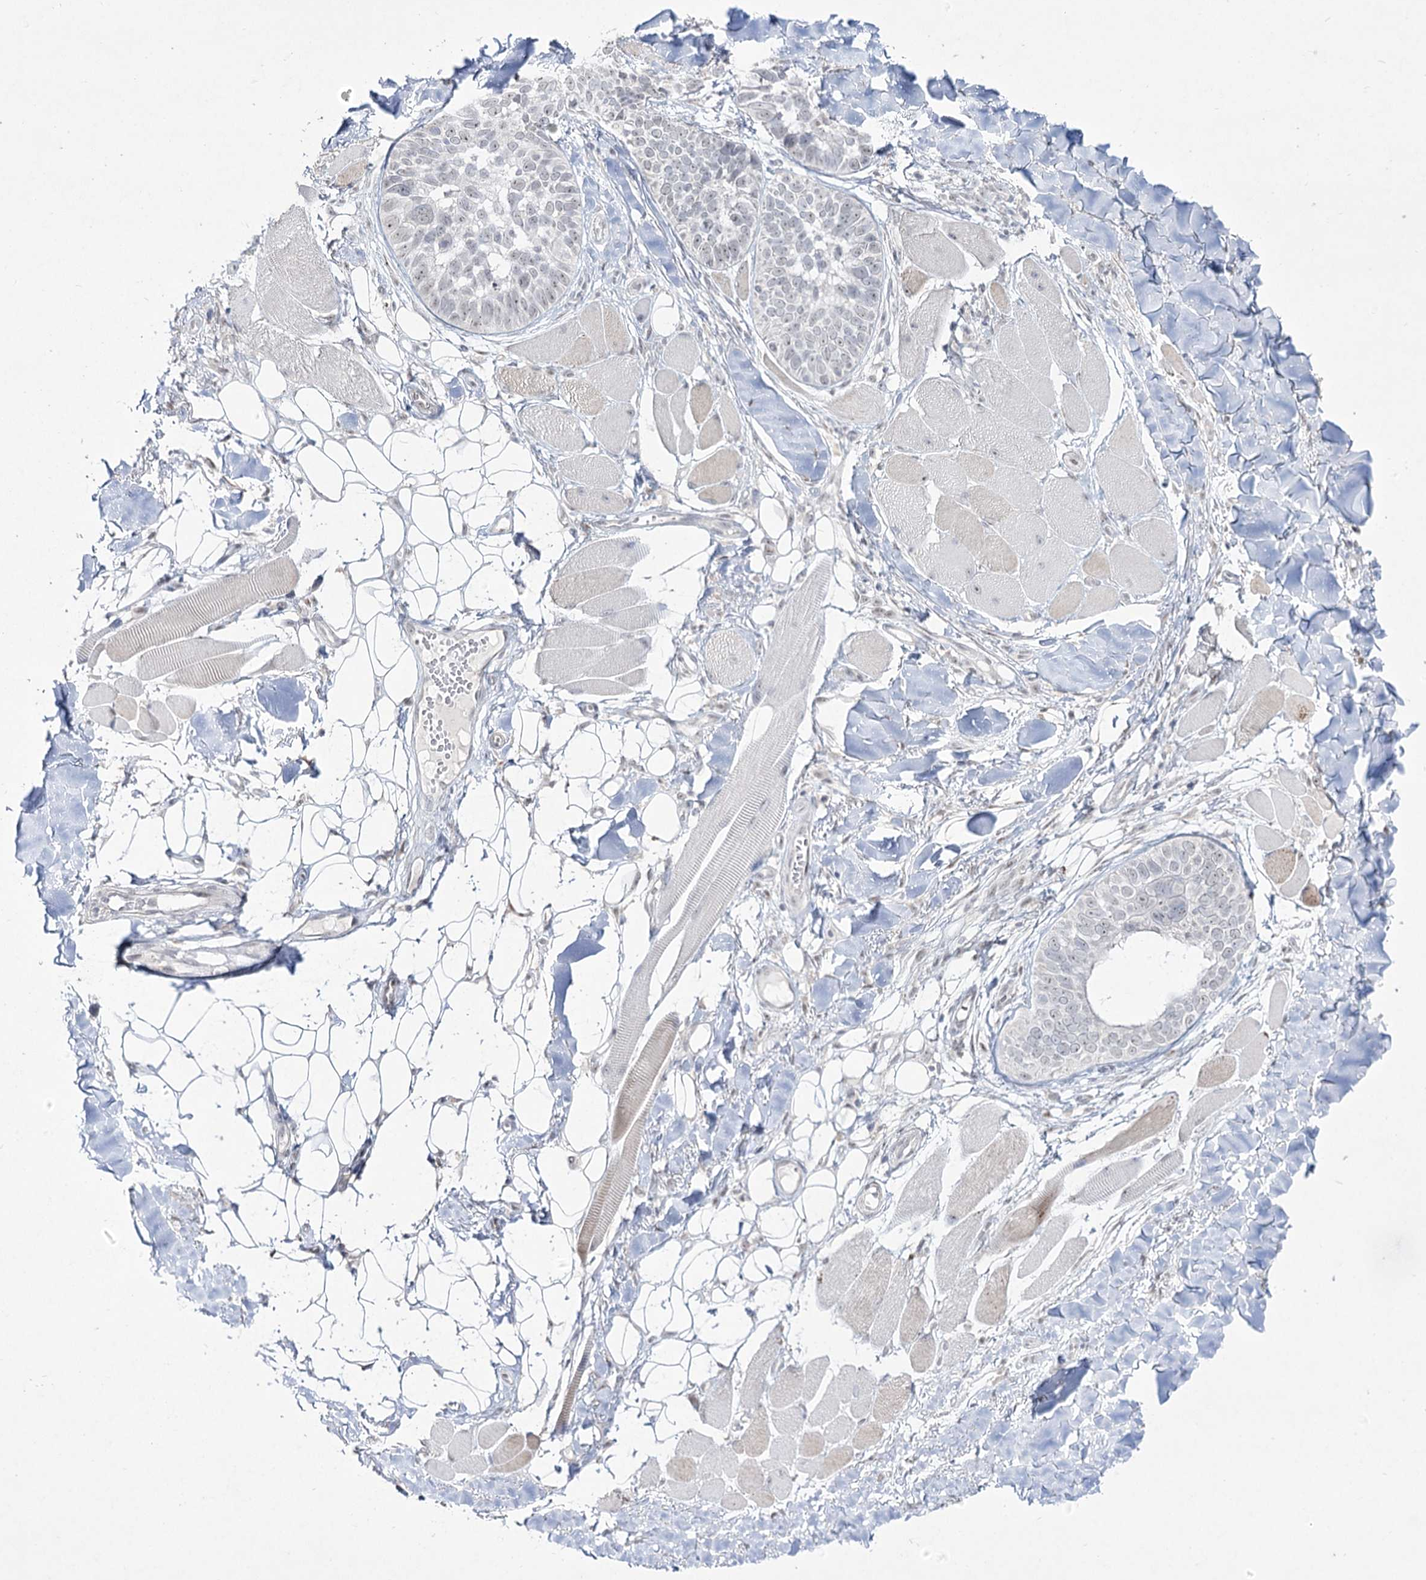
{"staining": {"intensity": "negative", "quantity": "none", "location": "none"}, "tissue": "skin cancer", "cell_type": "Tumor cells", "image_type": "cancer", "snomed": [{"axis": "morphology", "description": "Basal cell carcinoma"}, {"axis": "topography", "description": "Skin"}], "caption": "DAB (3,3'-diaminobenzidine) immunohistochemical staining of human basal cell carcinoma (skin) demonstrates no significant staining in tumor cells.", "gene": "DDX50", "patient": {"sex": "male", "age": 62}}